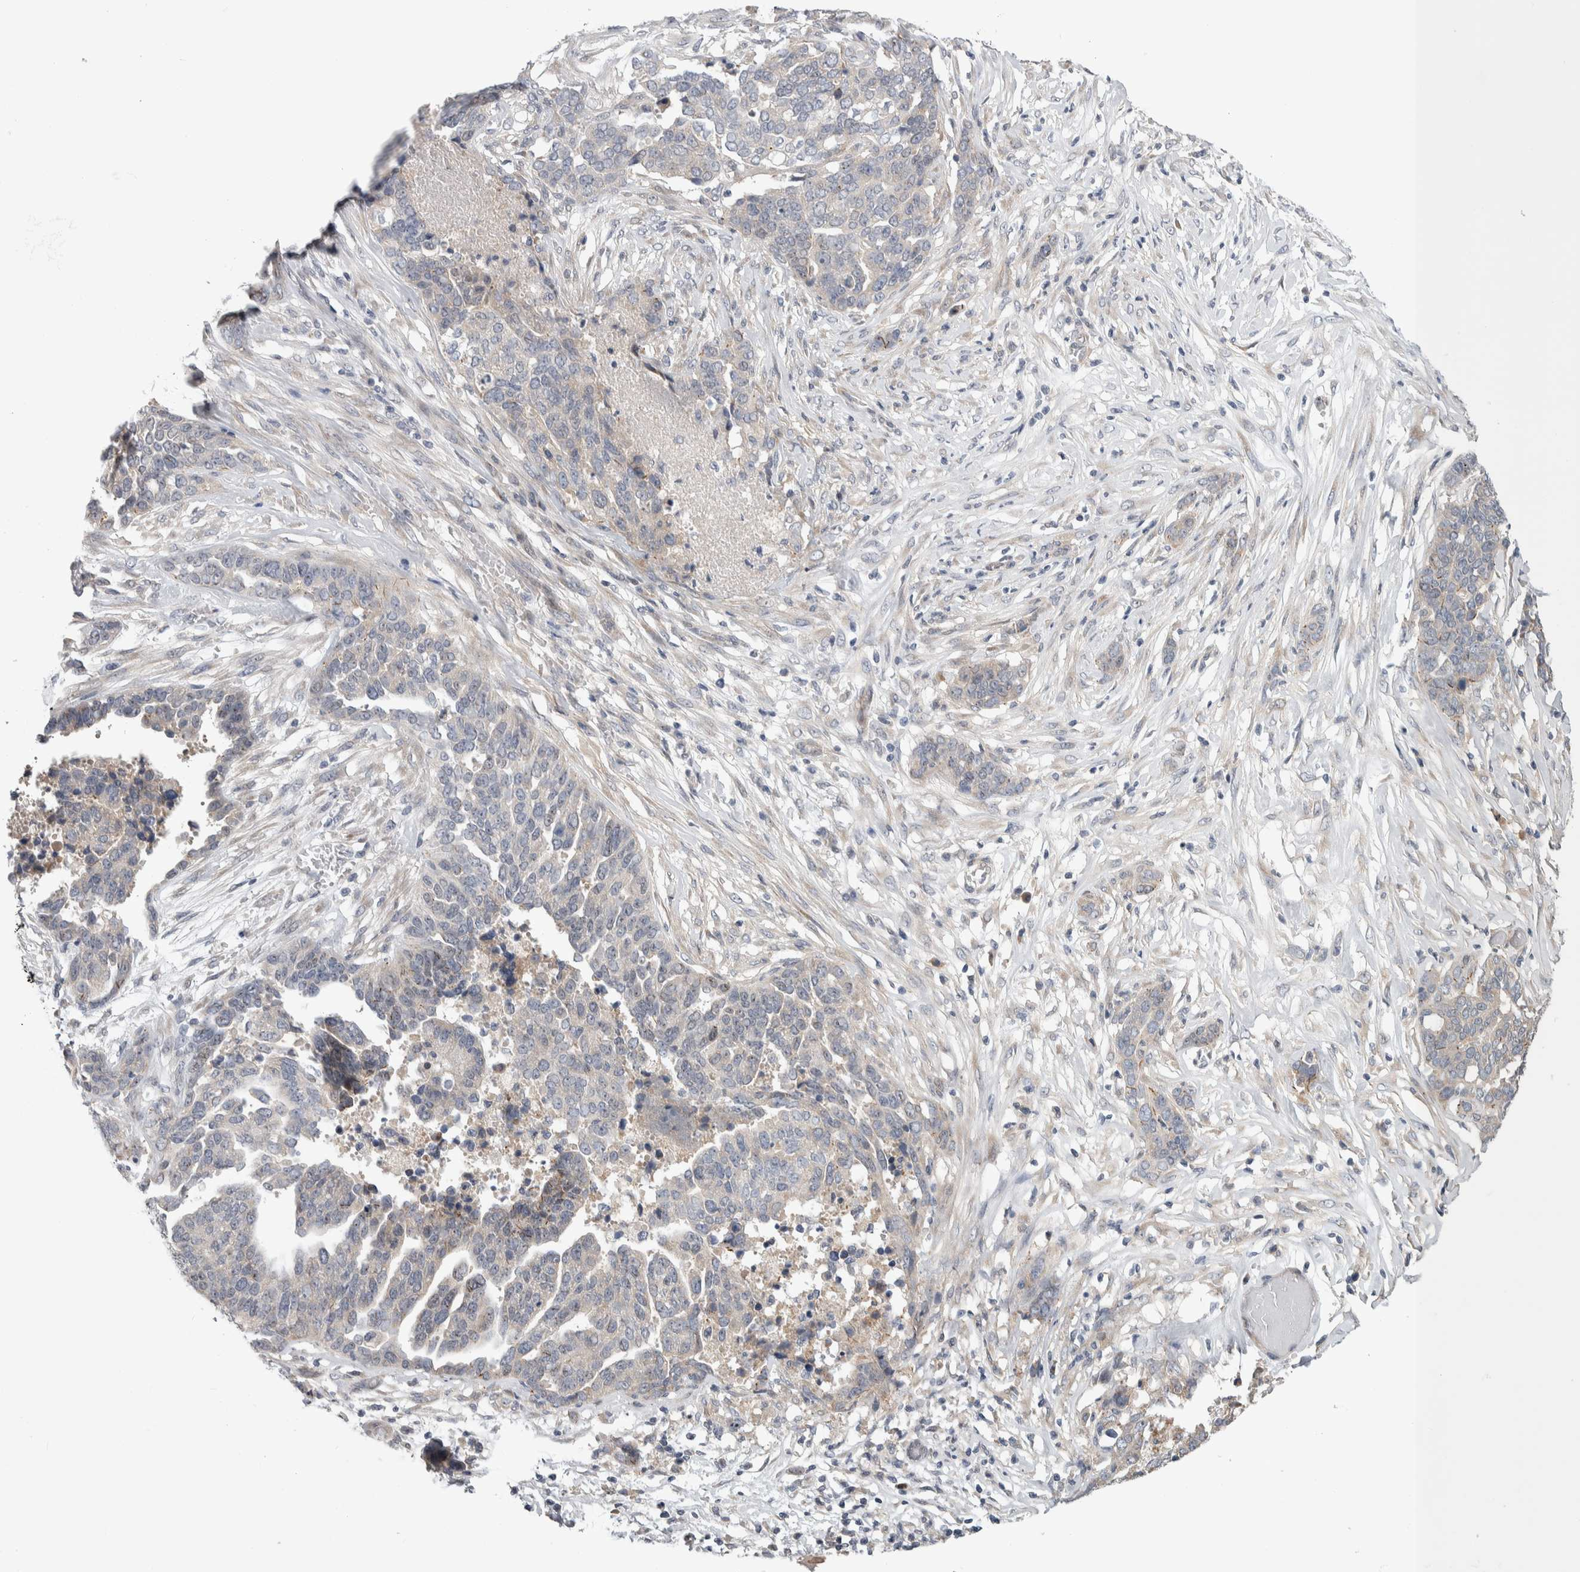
{"staining": {"intensity": "strong", "quantity": "<25%", "location": "cytoplasmic/membranous"}, "tissue": "ovarian cancer", "cell_type": "Tumor cells", "image_type": "cancer", "snomed": [{"axis": "morphology", "description": "Cystadenocarcinoma, serous, NOS"}, {"axis": "topography", "description": "Ovary"}], "caption": "Immunohistochemistry of serous cystadenocarcinoma (ovarian) reveals medium levels of strong cytoplasmic/membranous staining in about <25% of tumor cells.", "gene": "IBTK", "patient": {"sex": "female", "age": 44}}